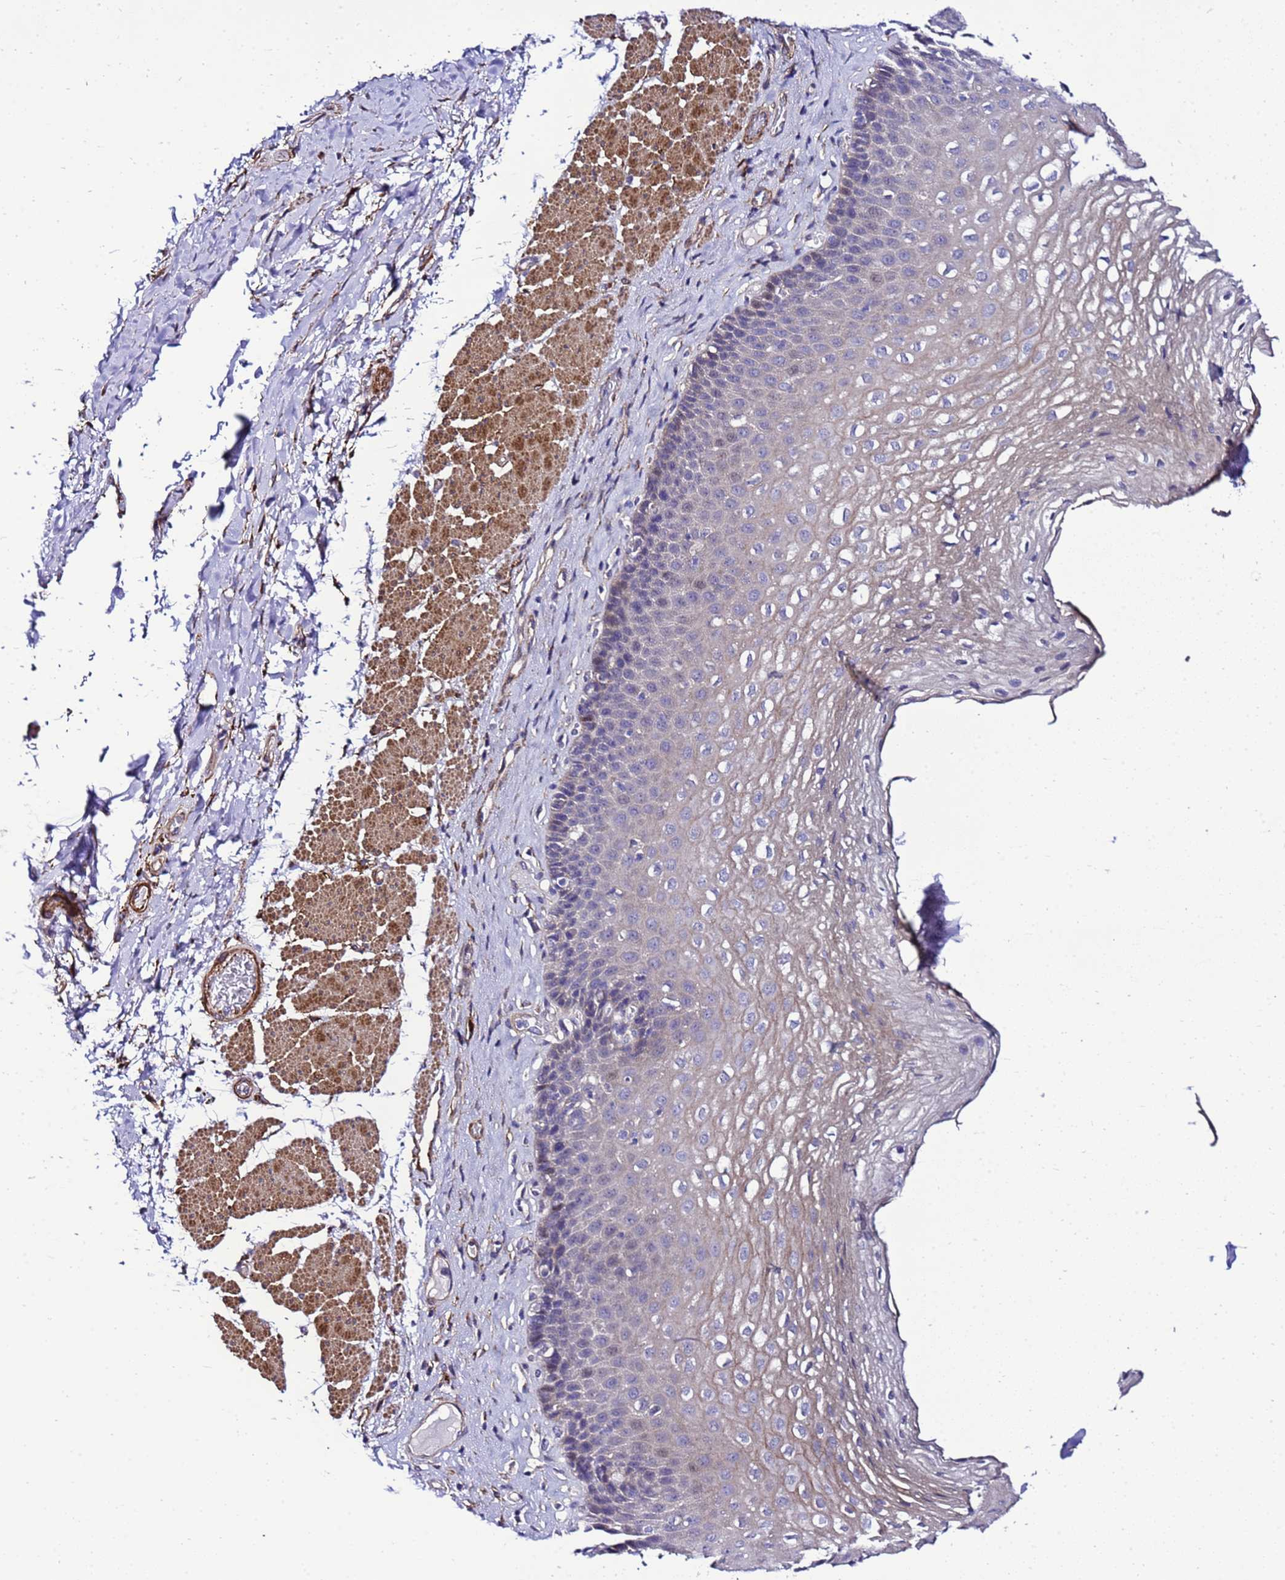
{"staining": {"intensity": "weak", "quantity": "25%-75%", "location": "cytoplasmic/membranous"}, "tissue": "esophagus", "cell_type": "Squamous epithelial cells", "image_type": "normal", "snomed": [{"axis": "morphology", "description": "Normal tissue, NOS"}, {"axis": "topography", "description": "Esophagus"}], "caption": "Immunohistochemical staining of normal human esophagus demonstrates 25%-75% levels of weak cytoplasmic/membranous protein expression in approximately 25%-75% of squamous epithelial cells. The protein is shown in brown color, while the nuclei are stained blue.", "gene": "GZF1", "patient": {"sex": "female", "age": 66}}